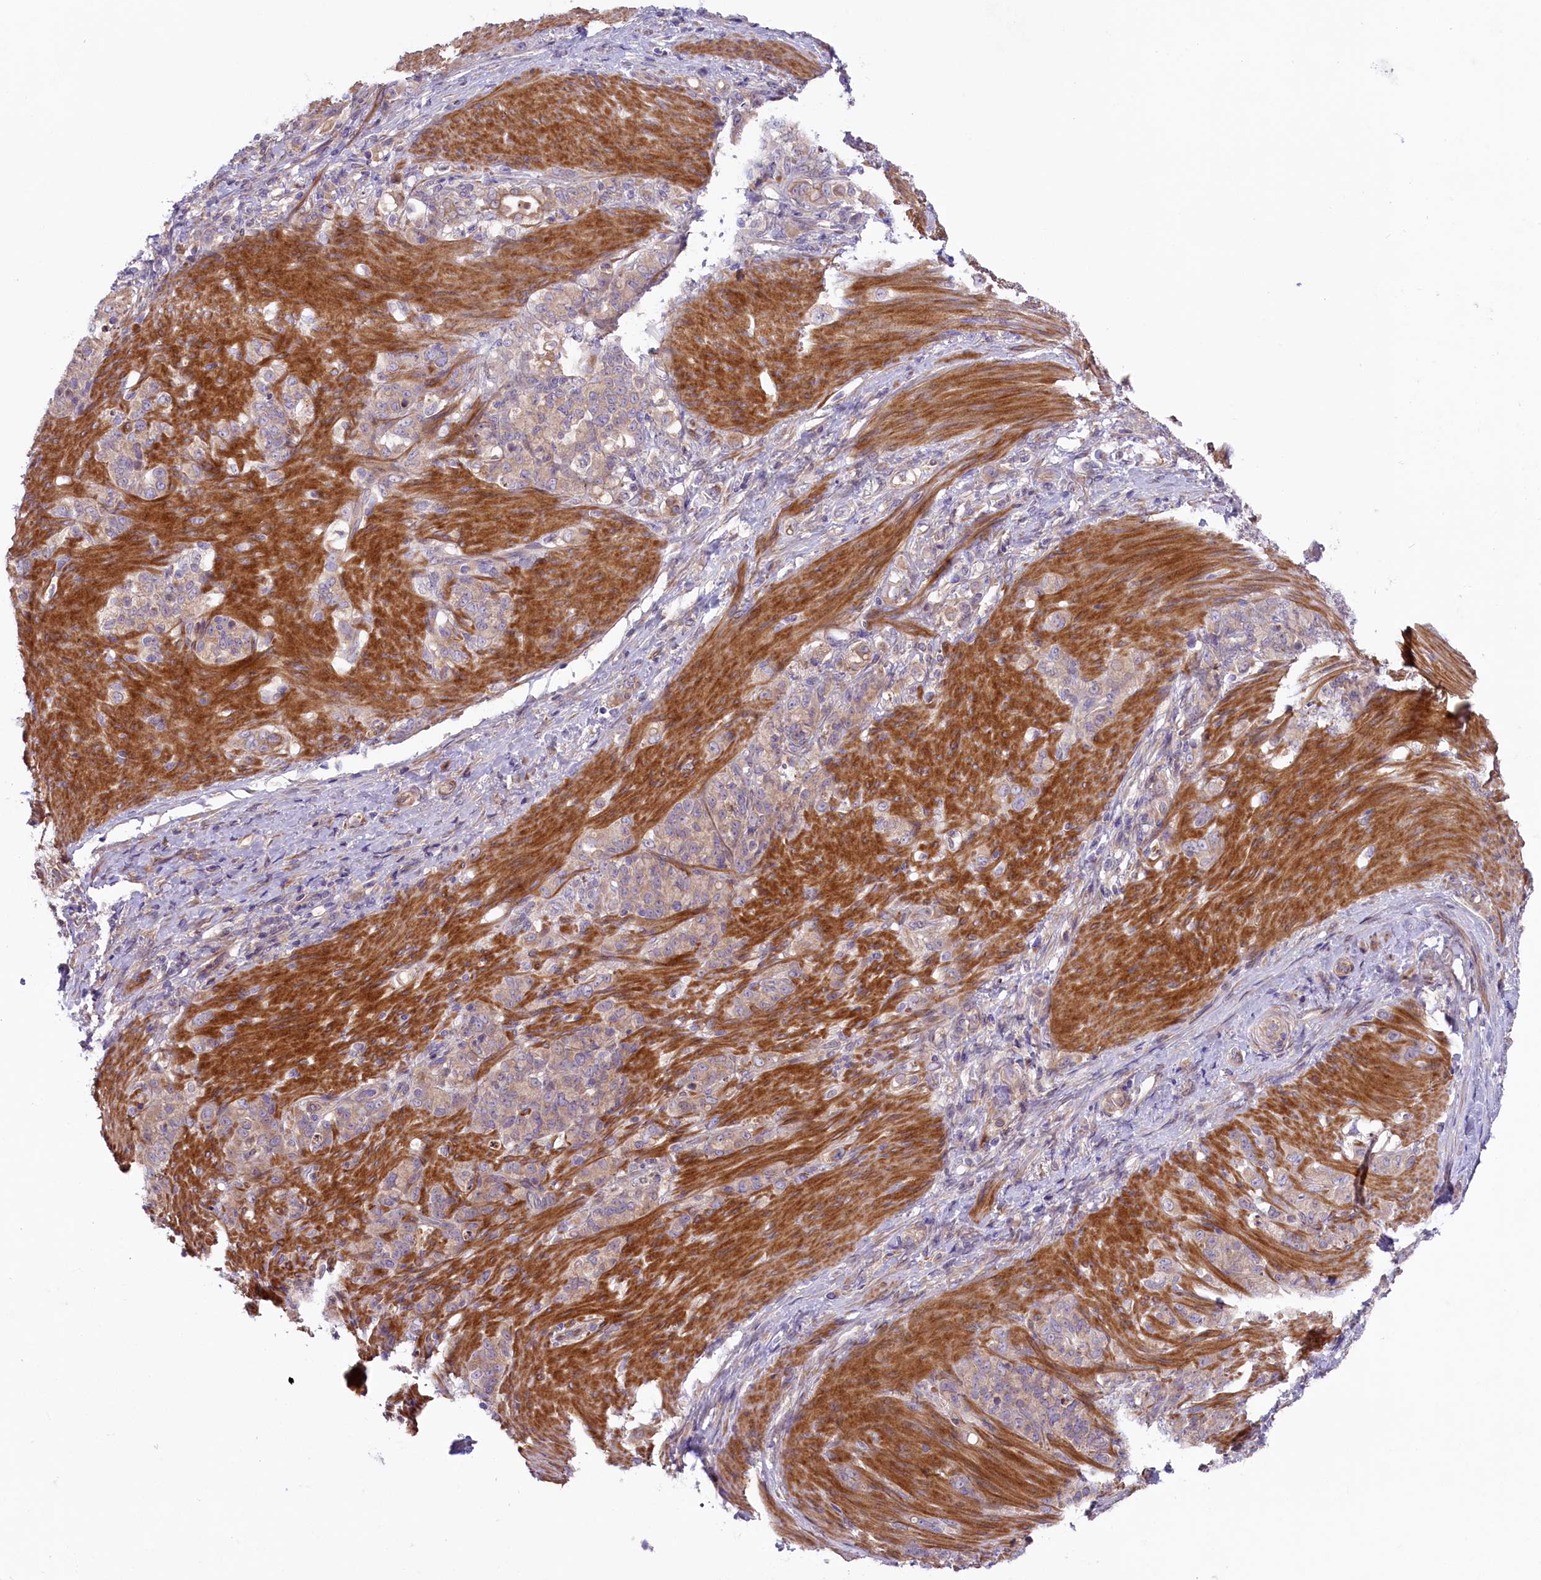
{"staining": {"intensity": "negative", "quantity": "none", "location": "none"}, "tissue": "stomach cancer", "cell_type": "Tumor cells", "image_type": "cancer", "snomed": [{"axis": "morphology", "description": "Adenocarcinoma, NOS"}, {"axis": "topography", "description": "Stomach"}], "caption": "DAB (3,3'-diaminobenzidine) immunohistochemical staining of human stomach cancer reveals no significant expression in tumor cells.", "gene": "COG8", "patient": {"sex": "female", "age": 79}}